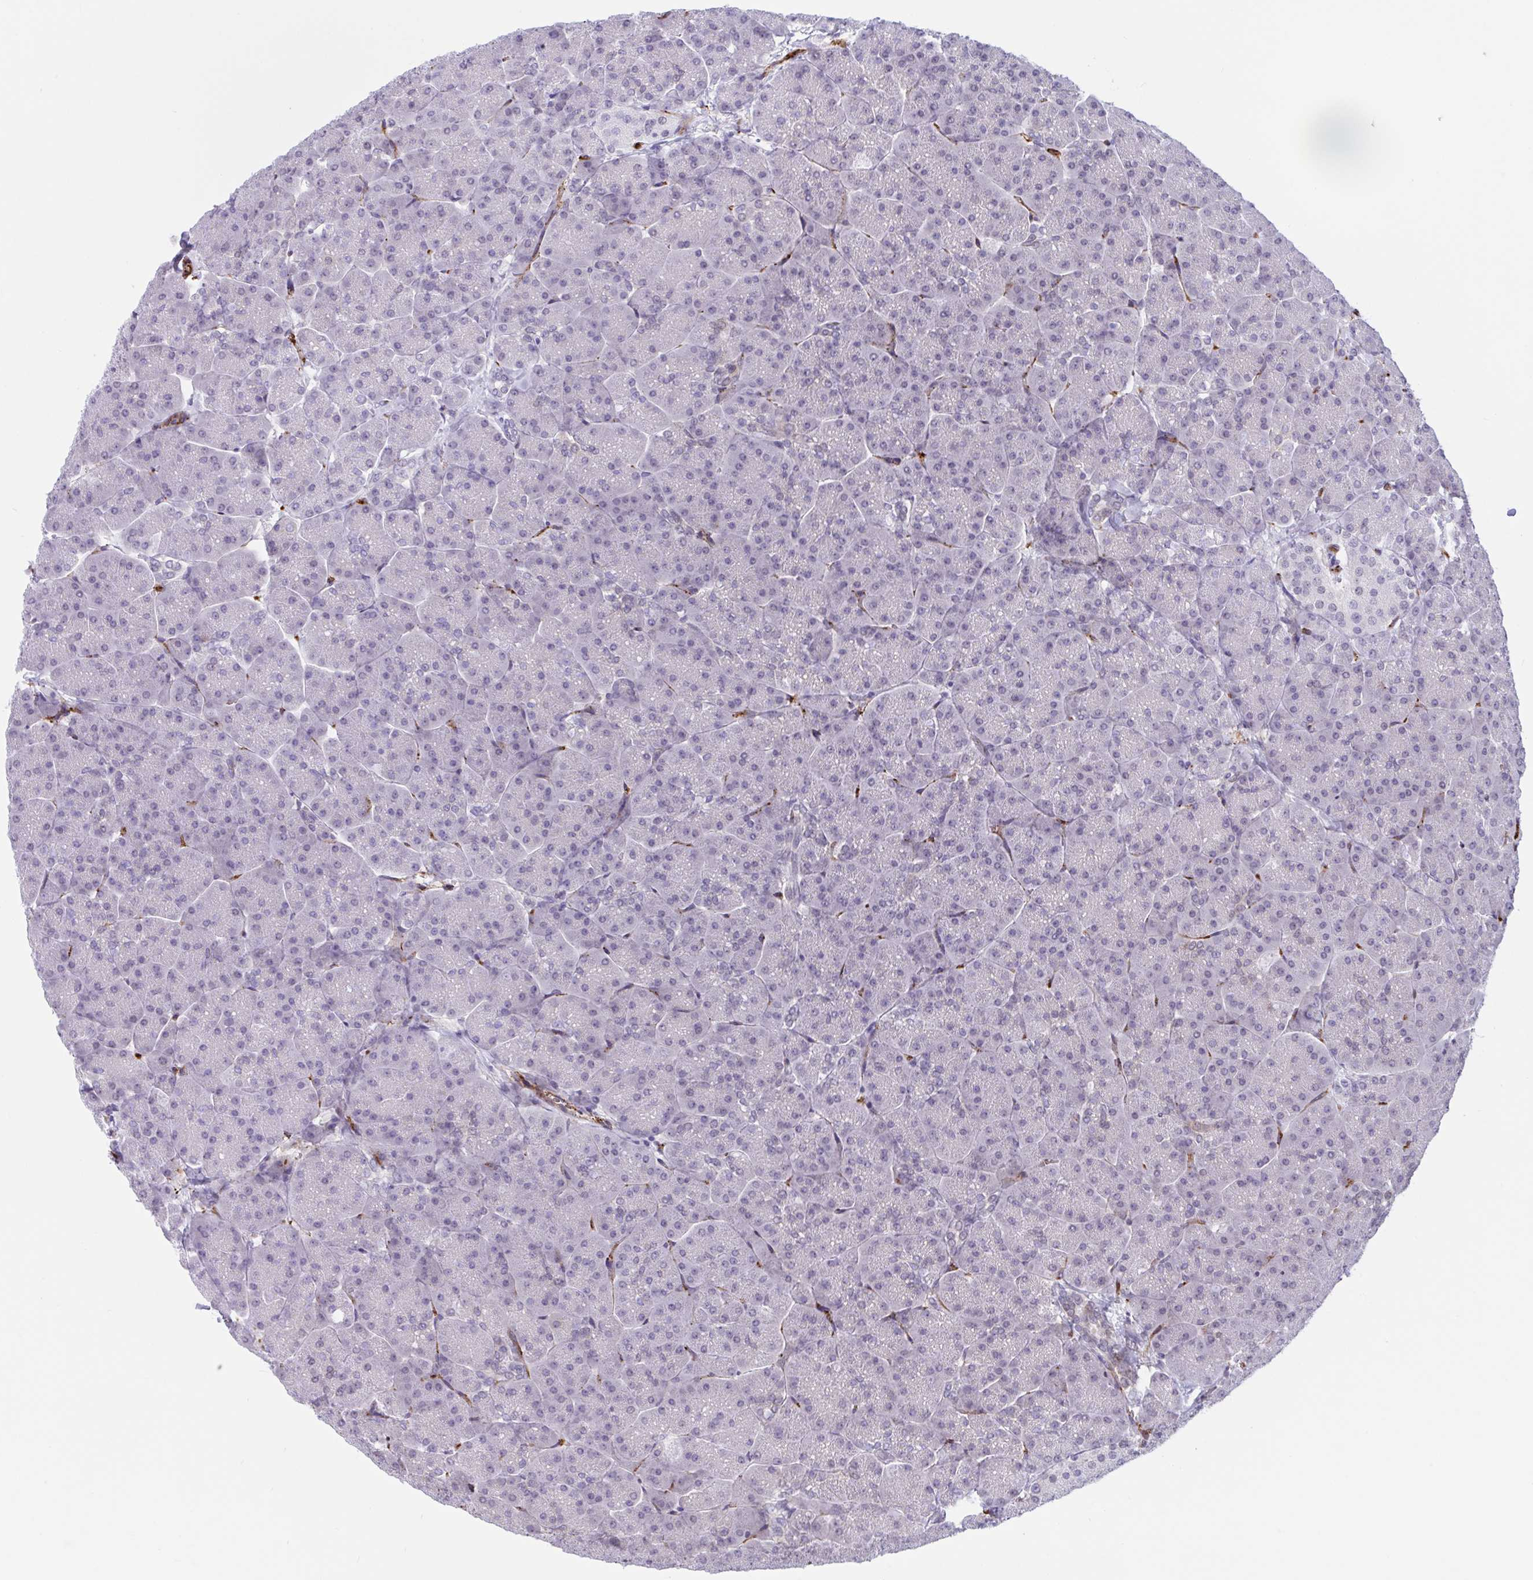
{"staining": {"intensity": "negative", "quantity": "none", "location": "none"}, "tissue": "pancreas", "cell_type": "Exocrine glandular cells", "image_type": "normal", "snomed": [{"axis": "morphology", "description": "Normal tissue, NOS"}, {"axis": "topography", "description": "Pancreas"}, {"axis": "topography", "description": "Peripheral nerve tissue"}], "caption": "High magnification brightfield microscopy of normal pancreas stained with DAB (3,3'-diaminobenzidine) (brown) and counterstained with hematoxylin (blue): exocrine glandular cells show no significant staining. (DAB immunohistochemistry, high magnification).", "gene": "EML1", "patient": {"sex": "male", "age": 54}}